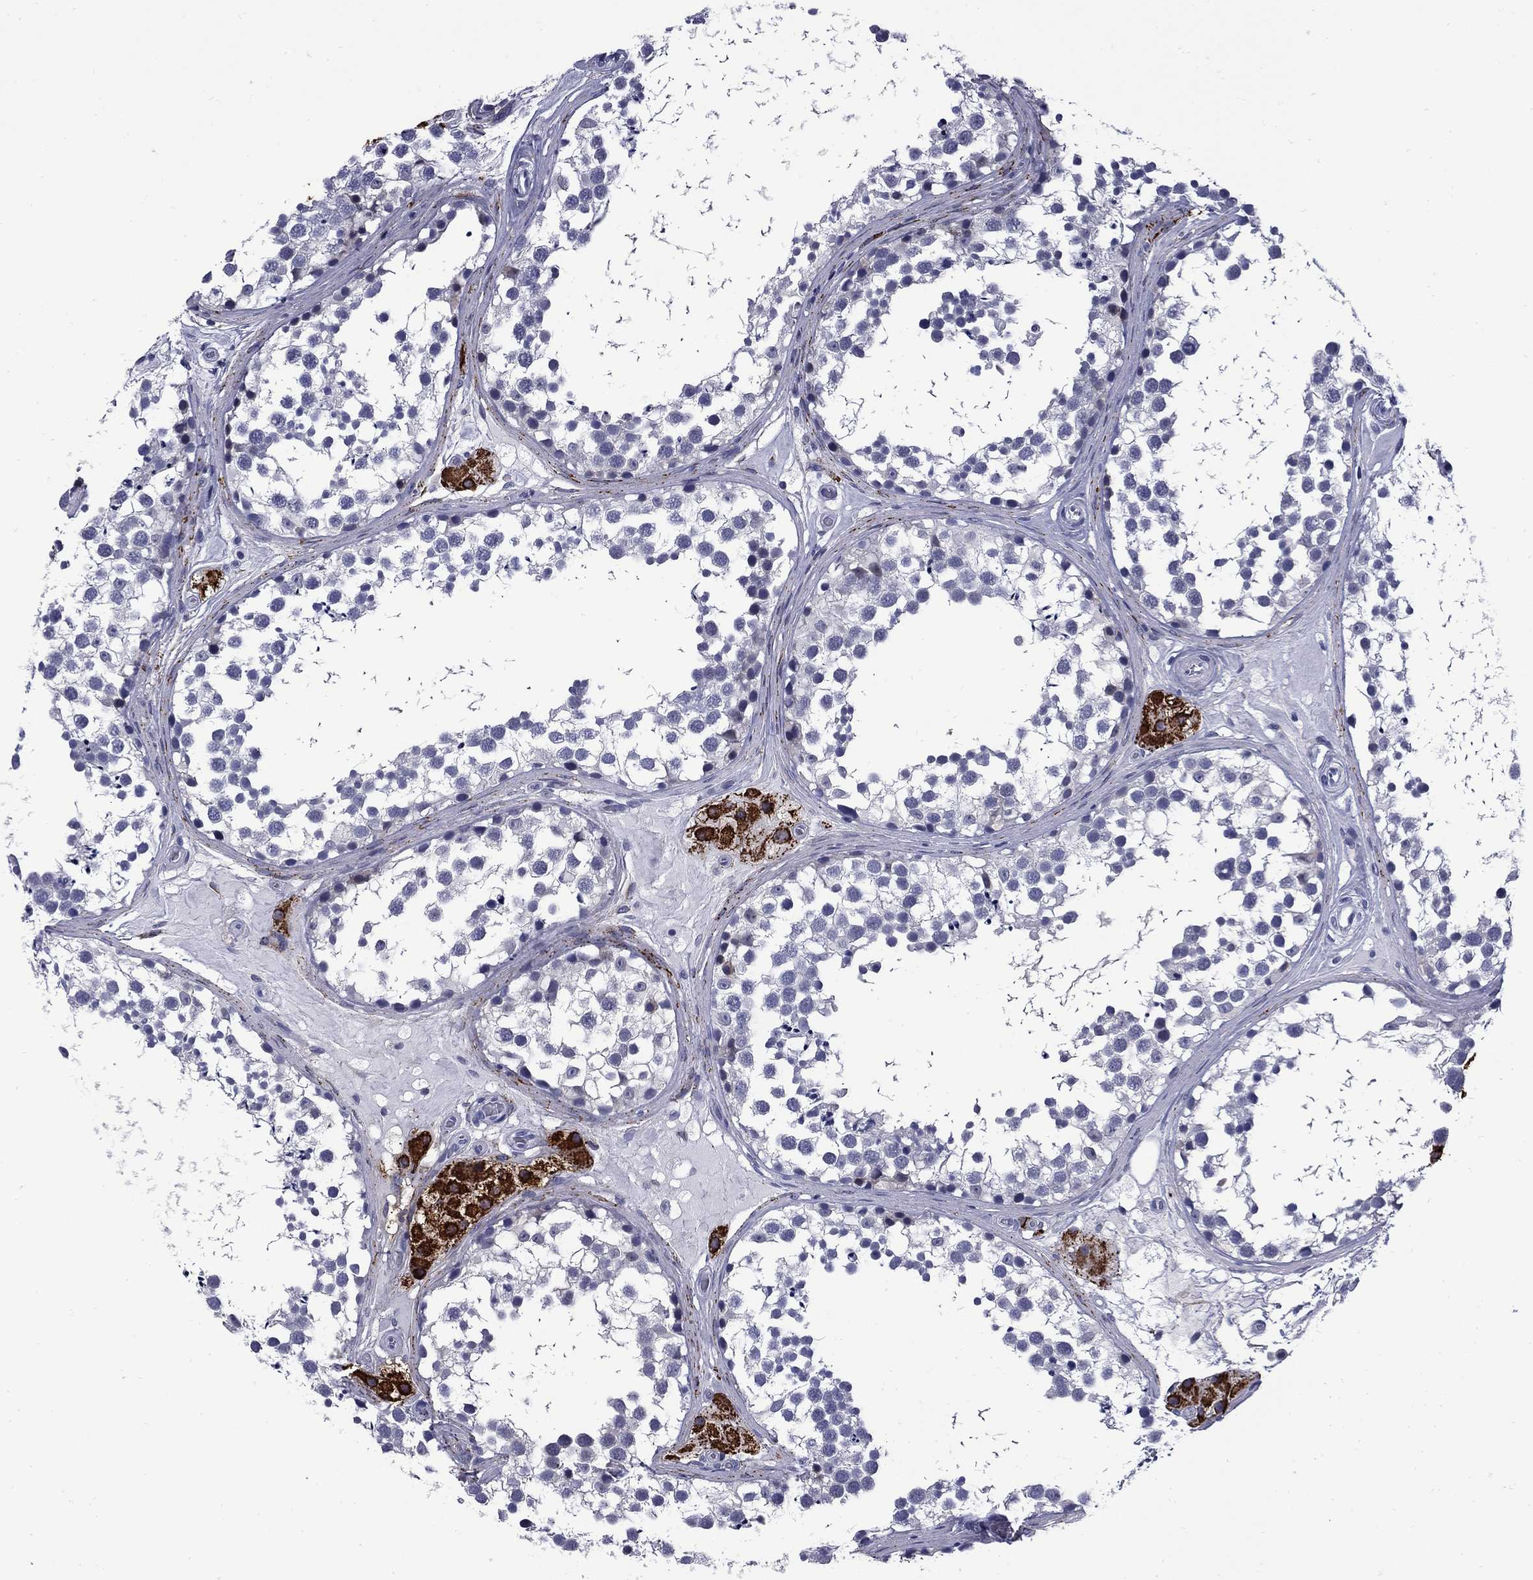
{"staining": {"intensity": "negative", "quantity": "none", "location": "none"}, "tissue": "testis", "cell_type": "Cells in seminiferous ducts", "image_type": "normal", "snomed": [{"axis": "morphology", "description": "Normal tissue, NOS"}, {"axis": "morphology", "description": "Seminoma, NOS"}, {"axis": "topography", "description": "Testis"}], "caption": "Immunohistochemical staining of benign human testis reveals no significant staining in cells in seminiferous ducts.", "gene": "MGARP", "patient": {"sex": "male", "age": 65}}